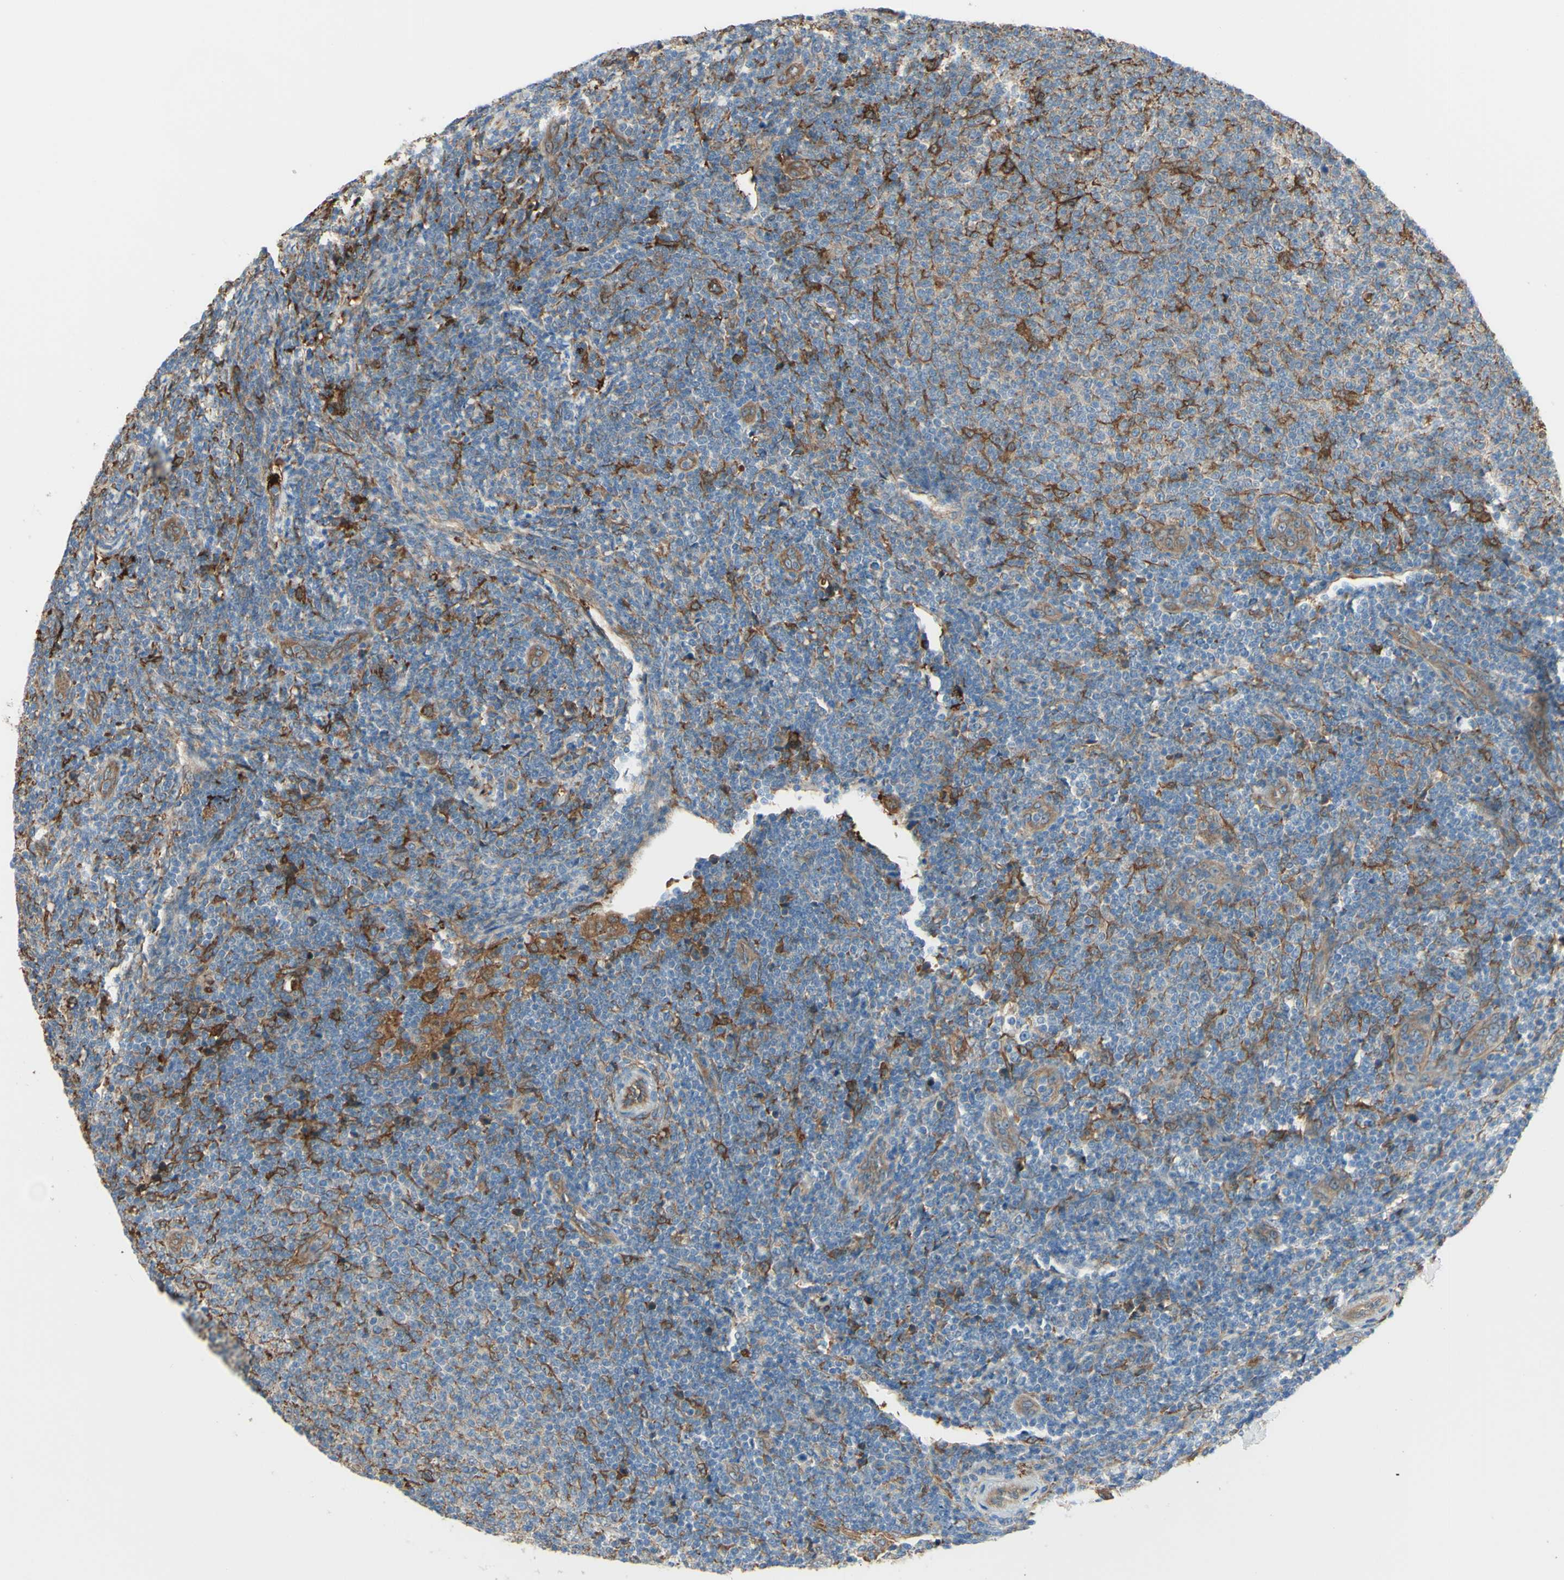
{"staining": {"intensity": "weak", "quantity": "25%-75%", "location": "cytoplasmic/membranous"}, "tissue": "lymphoma", "cell_type": "Tumor cells", "image_type": "cancer", "snomed": [{"axis": "morphology", "description": "Malignant lymphoma, non-Hodgkin's type, Low grade"}, {"axis": "topography", "description": "Lymph node"}], "caption": "Approximately 25%-75% of tumor cells in low-grade malignant lymphoma, non-Hodgkin's type exhibit weak cytoplasmic/membranous protein positivity as visualized by brown immunohistochemical staining.", "gene": "IGSF9B", "patient": {"sex": "male", "age": 66}}